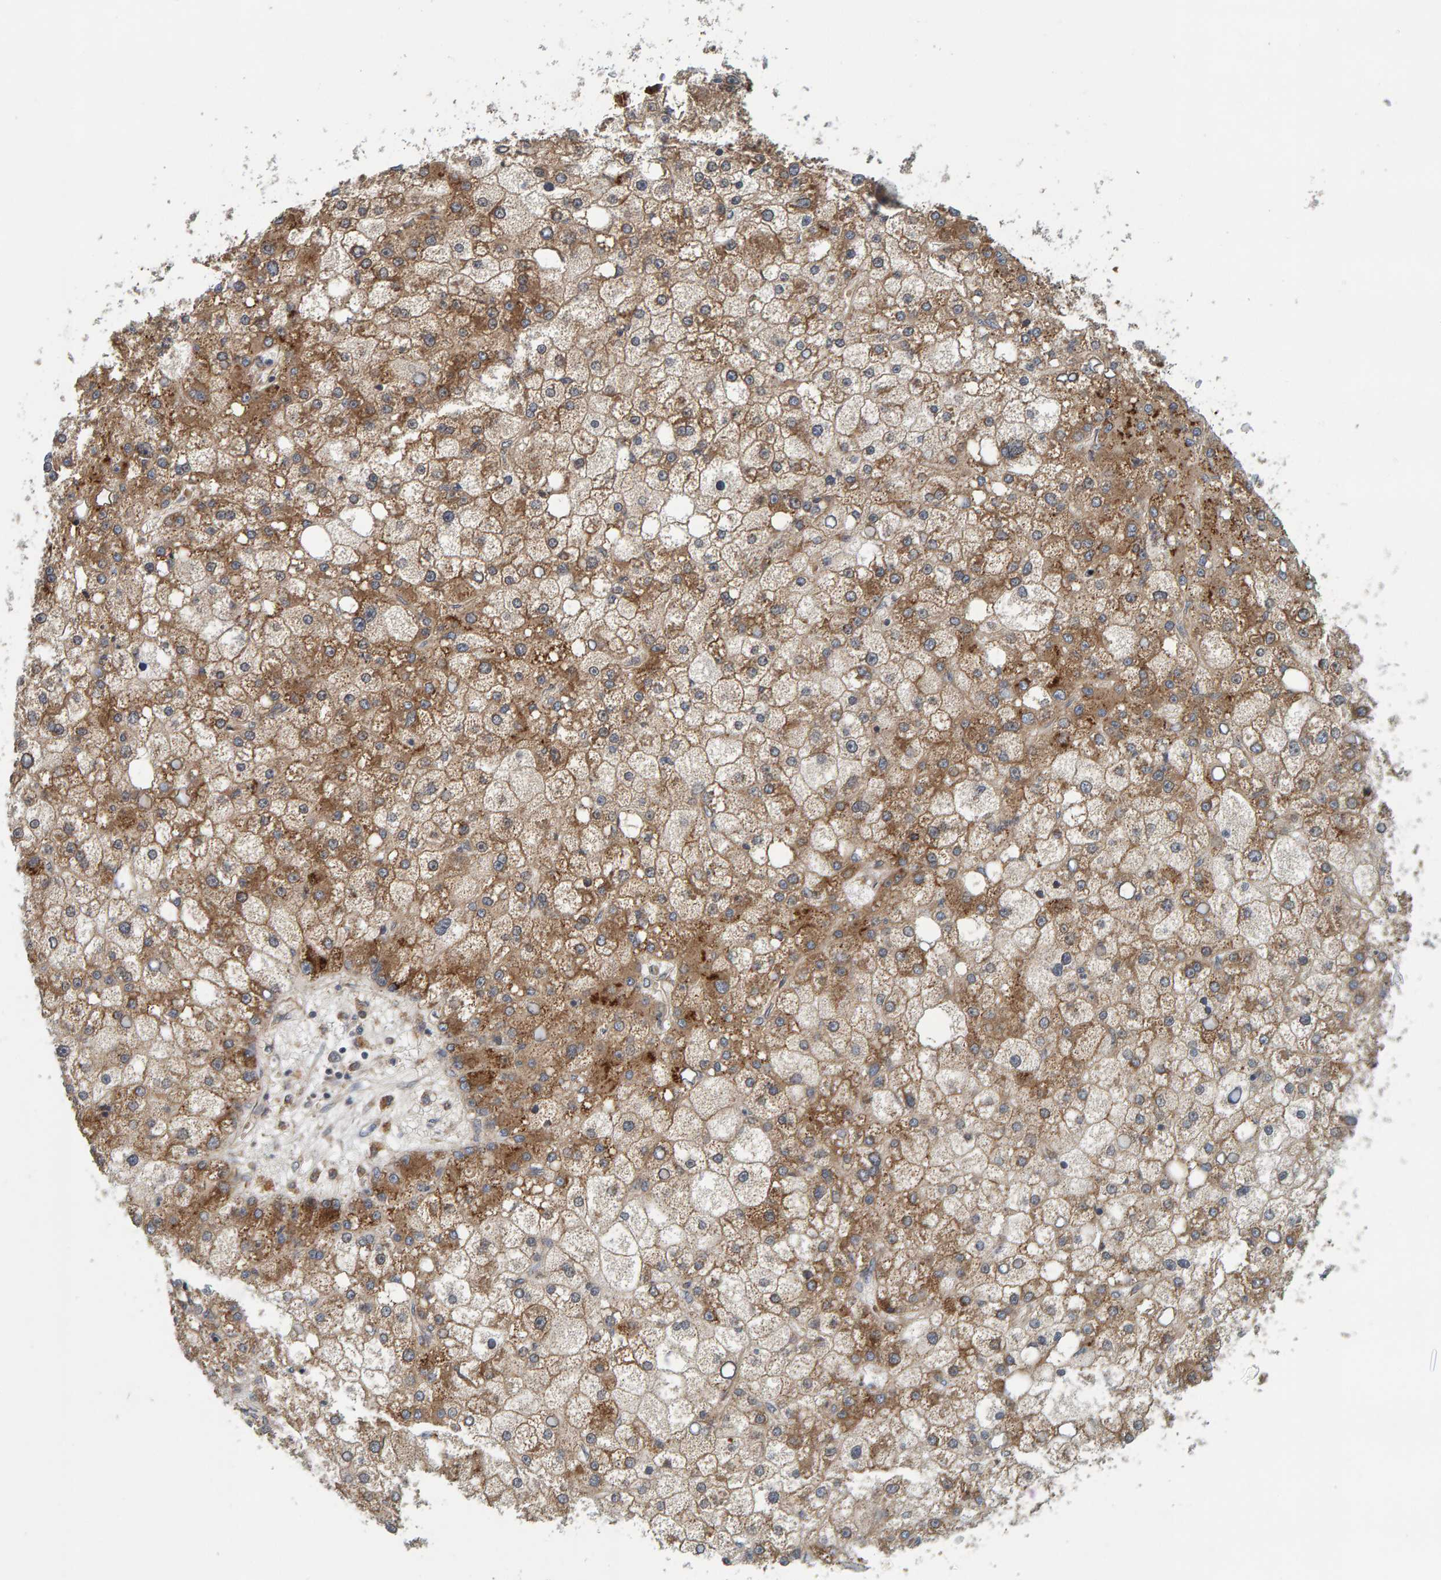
{"staining": {"intensity": "moderate", "quantity": ">75%", "location": "cytoplasmic/membranous"}, "tissue": "liver cancer", "cell_type": "Tumor cells", "image_type": "cancer", "snomed": [{"axis": "morphology", "description": "Carcinoma, Hepatocellular, NOS"}, {"axis": "topography", "description": "Liver"}], "caption": "Immunohistochemical staining of liver cancer (hepatocellular carcinoma) displays moderate cytoplasmic/membranous protein staining in about >75% of tumor cells.", "gene": "BAIAP2", "patient": {"sex": "male", "age": 67}}